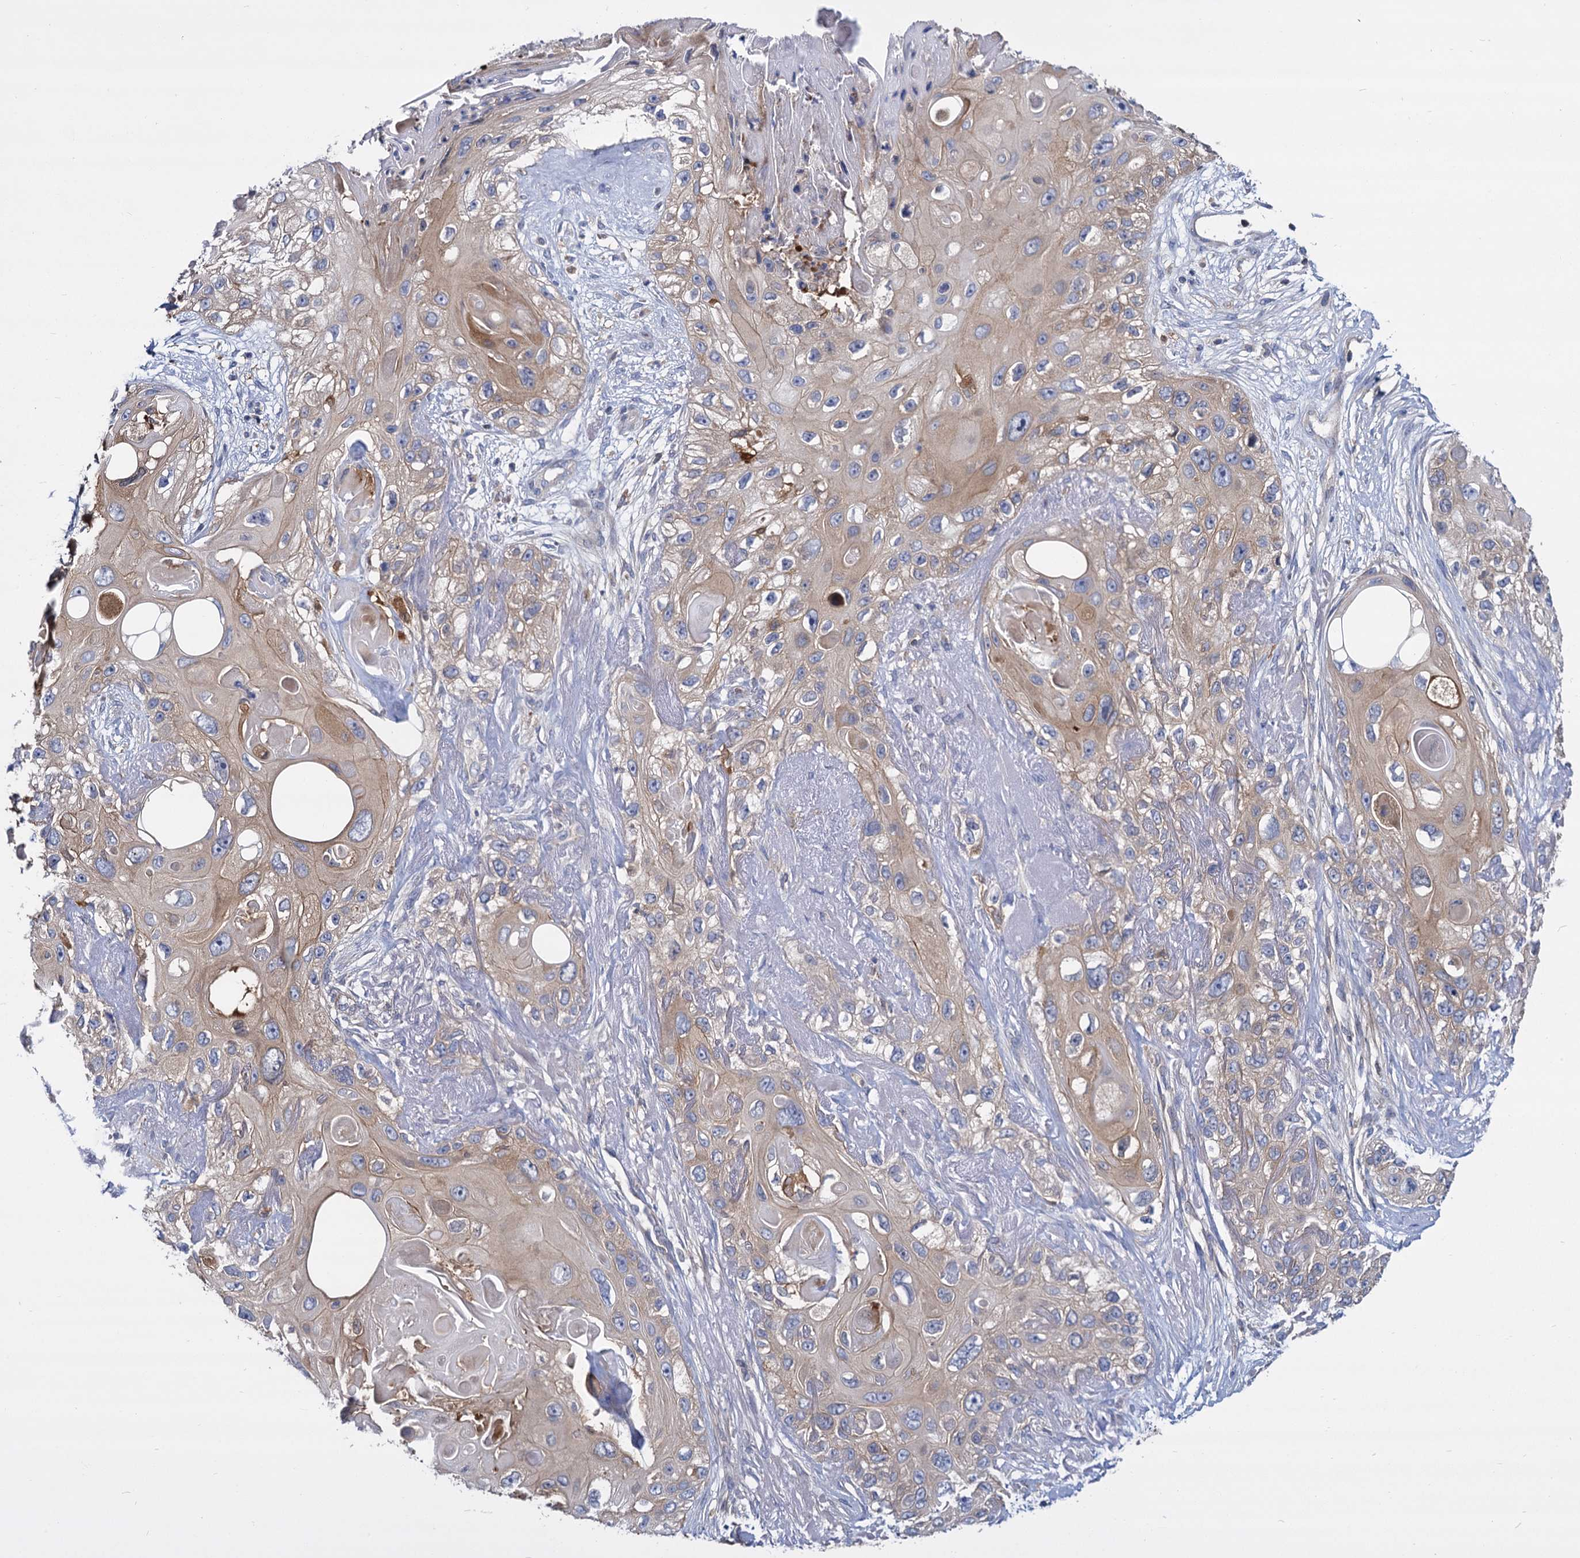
{"staining": {"intensity": "weak", "quantity": ">75%", "location": "cytoplasmic/membranous"}, "tissue": "skin cancer", "cell_type": "Tumor cells", "image_type": "cancer", "snomed": [{"axis": "morphology", "description": "Normal tissue, NOS"}, {"axis": "morphology", "description": "Squamous cell carcinoma, NOS"}, {"axis": "topography", "description": "Skin"}], "caption": "Immunohistochemistry histopathology image of neoplastic tissue: skin cancer stained using immunohistochemistry displays low levels of weak protein expression localized specifically in the cytoplasmic/membranous of tumor cells, appearing as a cytoplasmic/membranous brown color.", "gene": "GCLC", "patient": {"sex": "male", "age": 72}}